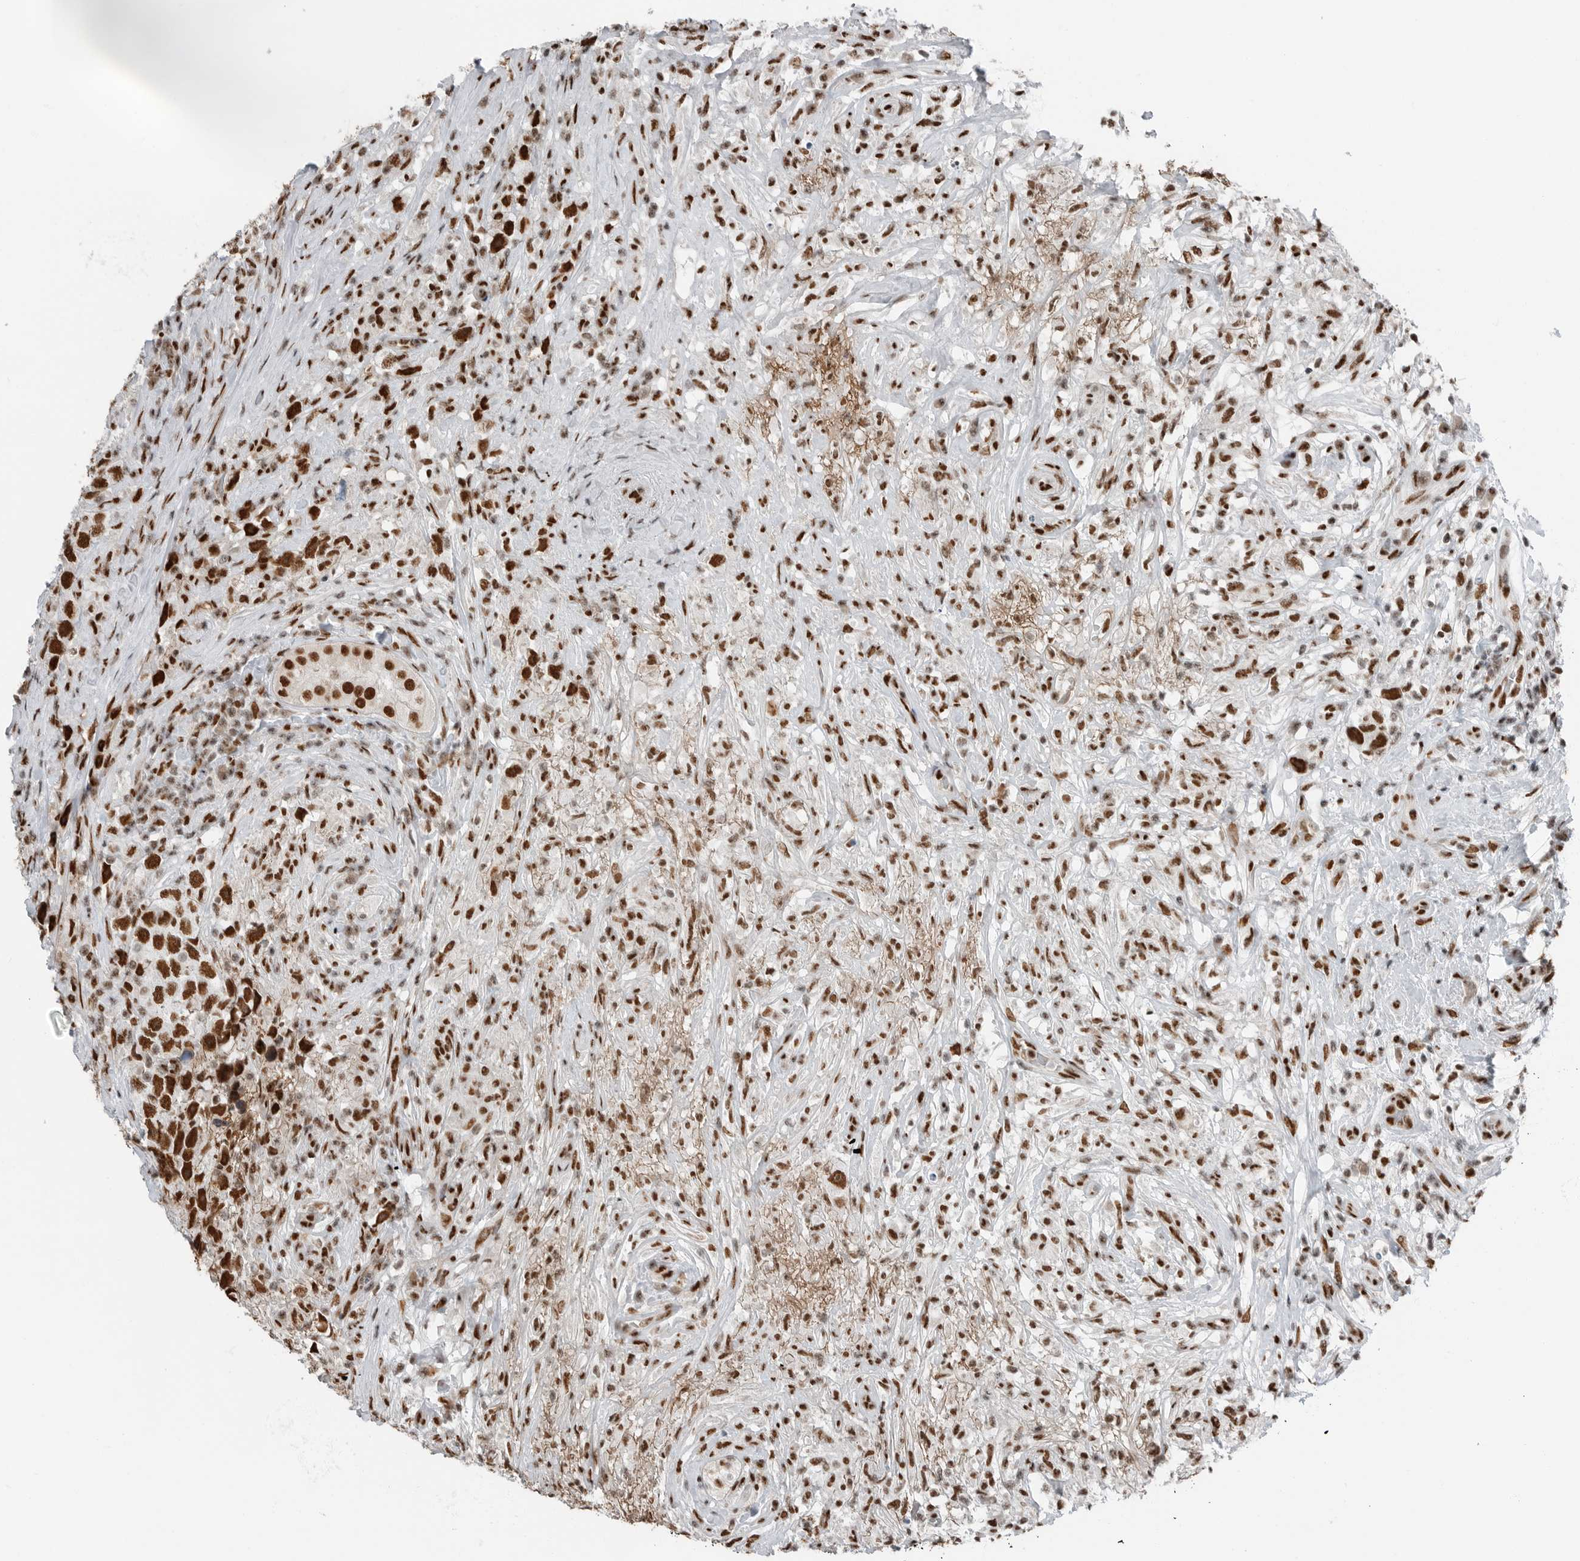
{"staining": {"intensity": "strong", "quantity": ">75%", "location": "nuclear"}, "tissue": "testis cancer", "cell_type": "Tumor cells", "image_type": "cancer", "snomed": [{"axis": "morphology", "description": "Seminoma, NOS"}, {"axis": "topography", "description": "Testis"}], "caption": "A histopathology image showing strong nuclear staining in about >75% of tumor cells in testis seminoma, as visualized by brown immunohistochemical staining.", "gene": "BLZF1", "patient": {"sex": "male", "age": 49}}